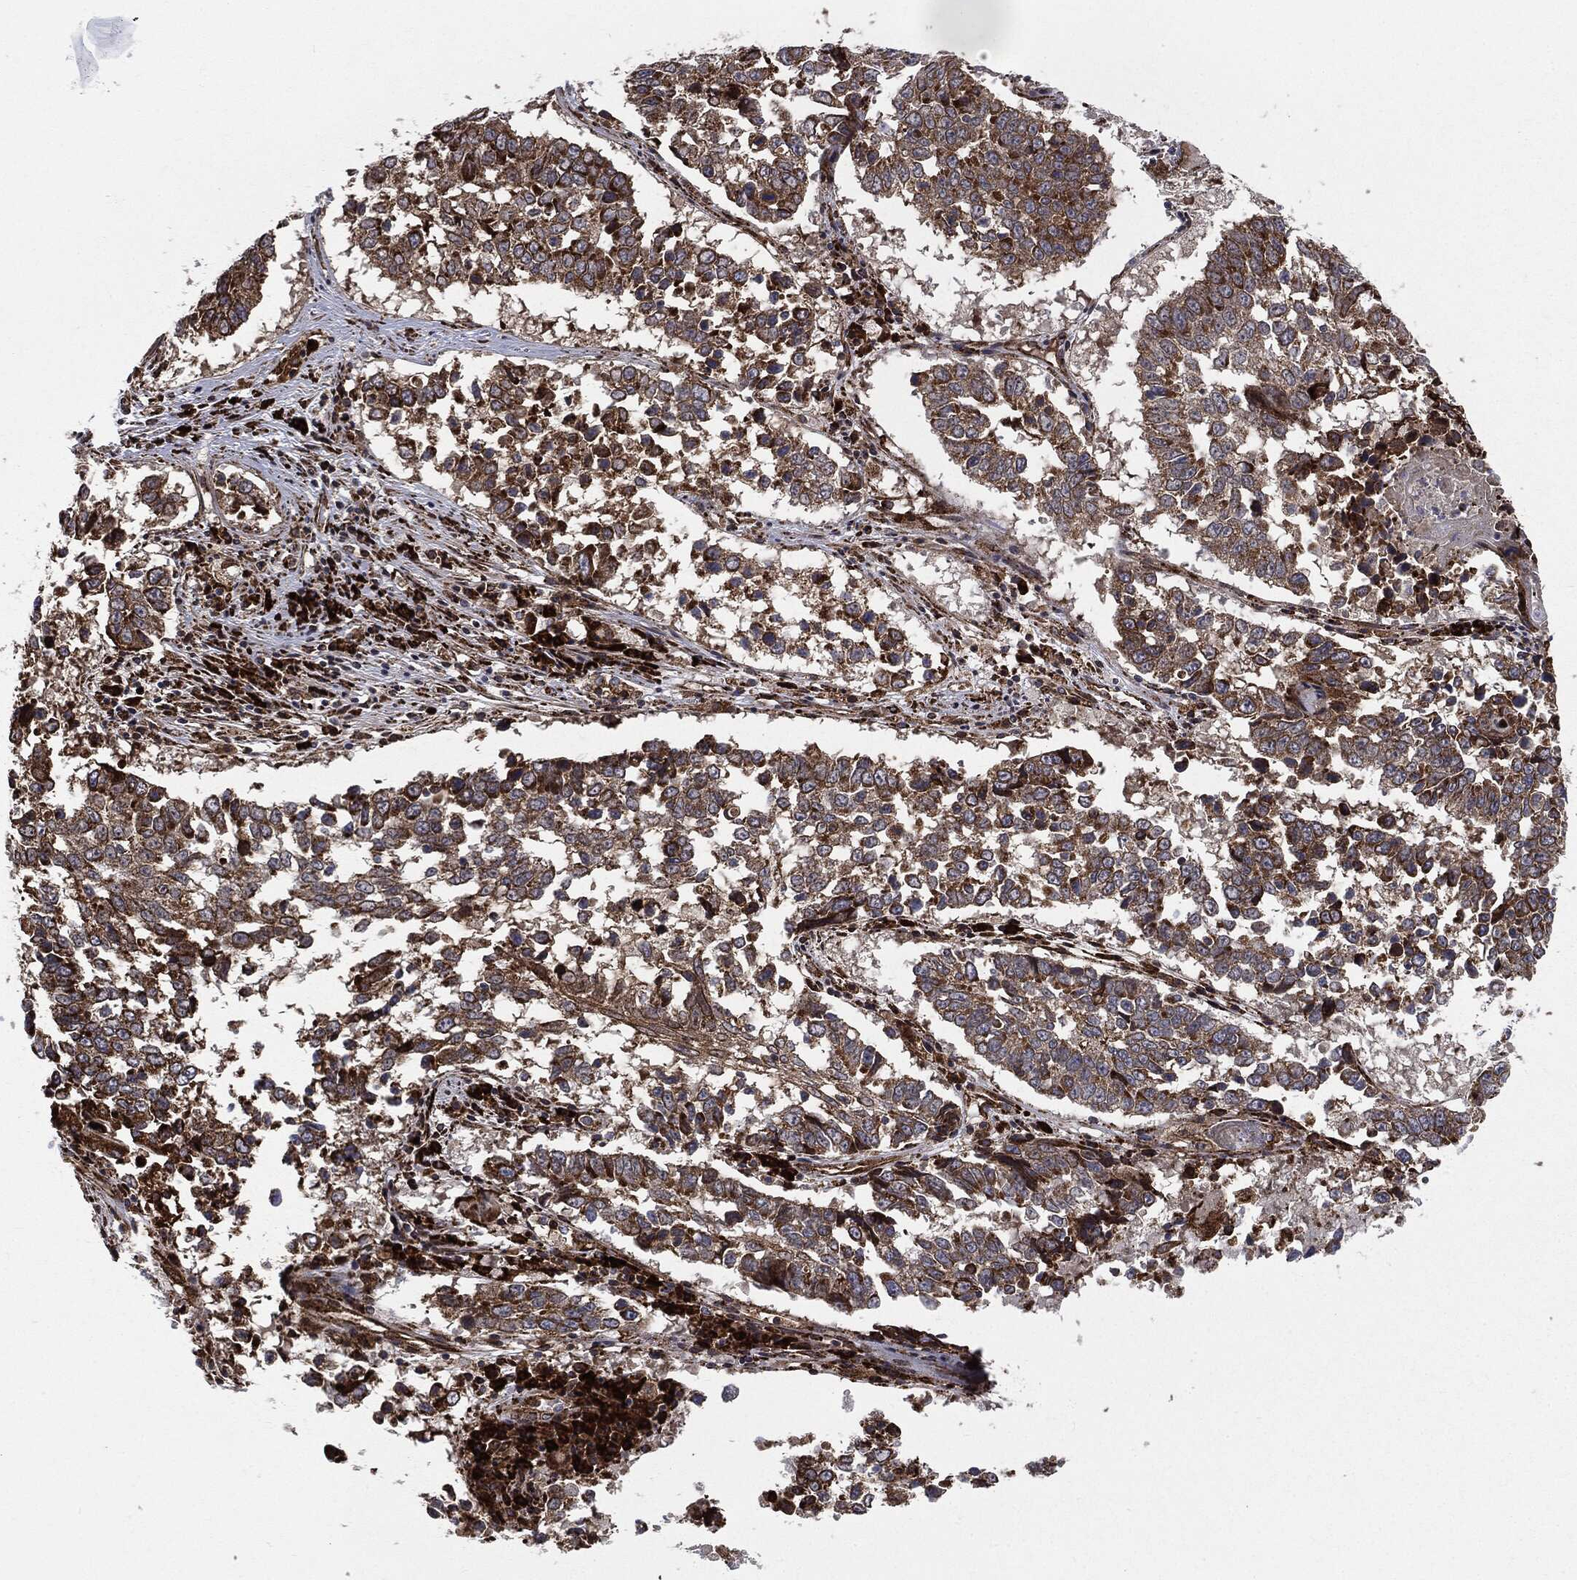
{"staining": {"intensity": "moderate", "quantity": ">75%", "location": "cytoplasmic/membranous"}, "tissue": "lung cancer", "cell_type": "Tumor cells", "image_type": "cancer", "snomed": [{"axis": "morphology", "description": "Squamous cell carcinoma, NOS"}, {"axis": "topography", "description": "Lung"}], "caption": "Immunohistochemistry image of human squamous cell carcinoma (lung) stained for a protein (brown), which reveals medium levels of moderate cytoplasmic/membranous staining in approximately >75% of tumor cells.", "gene": "CYLD", "patient": {"sex": "male", "age": 82}}